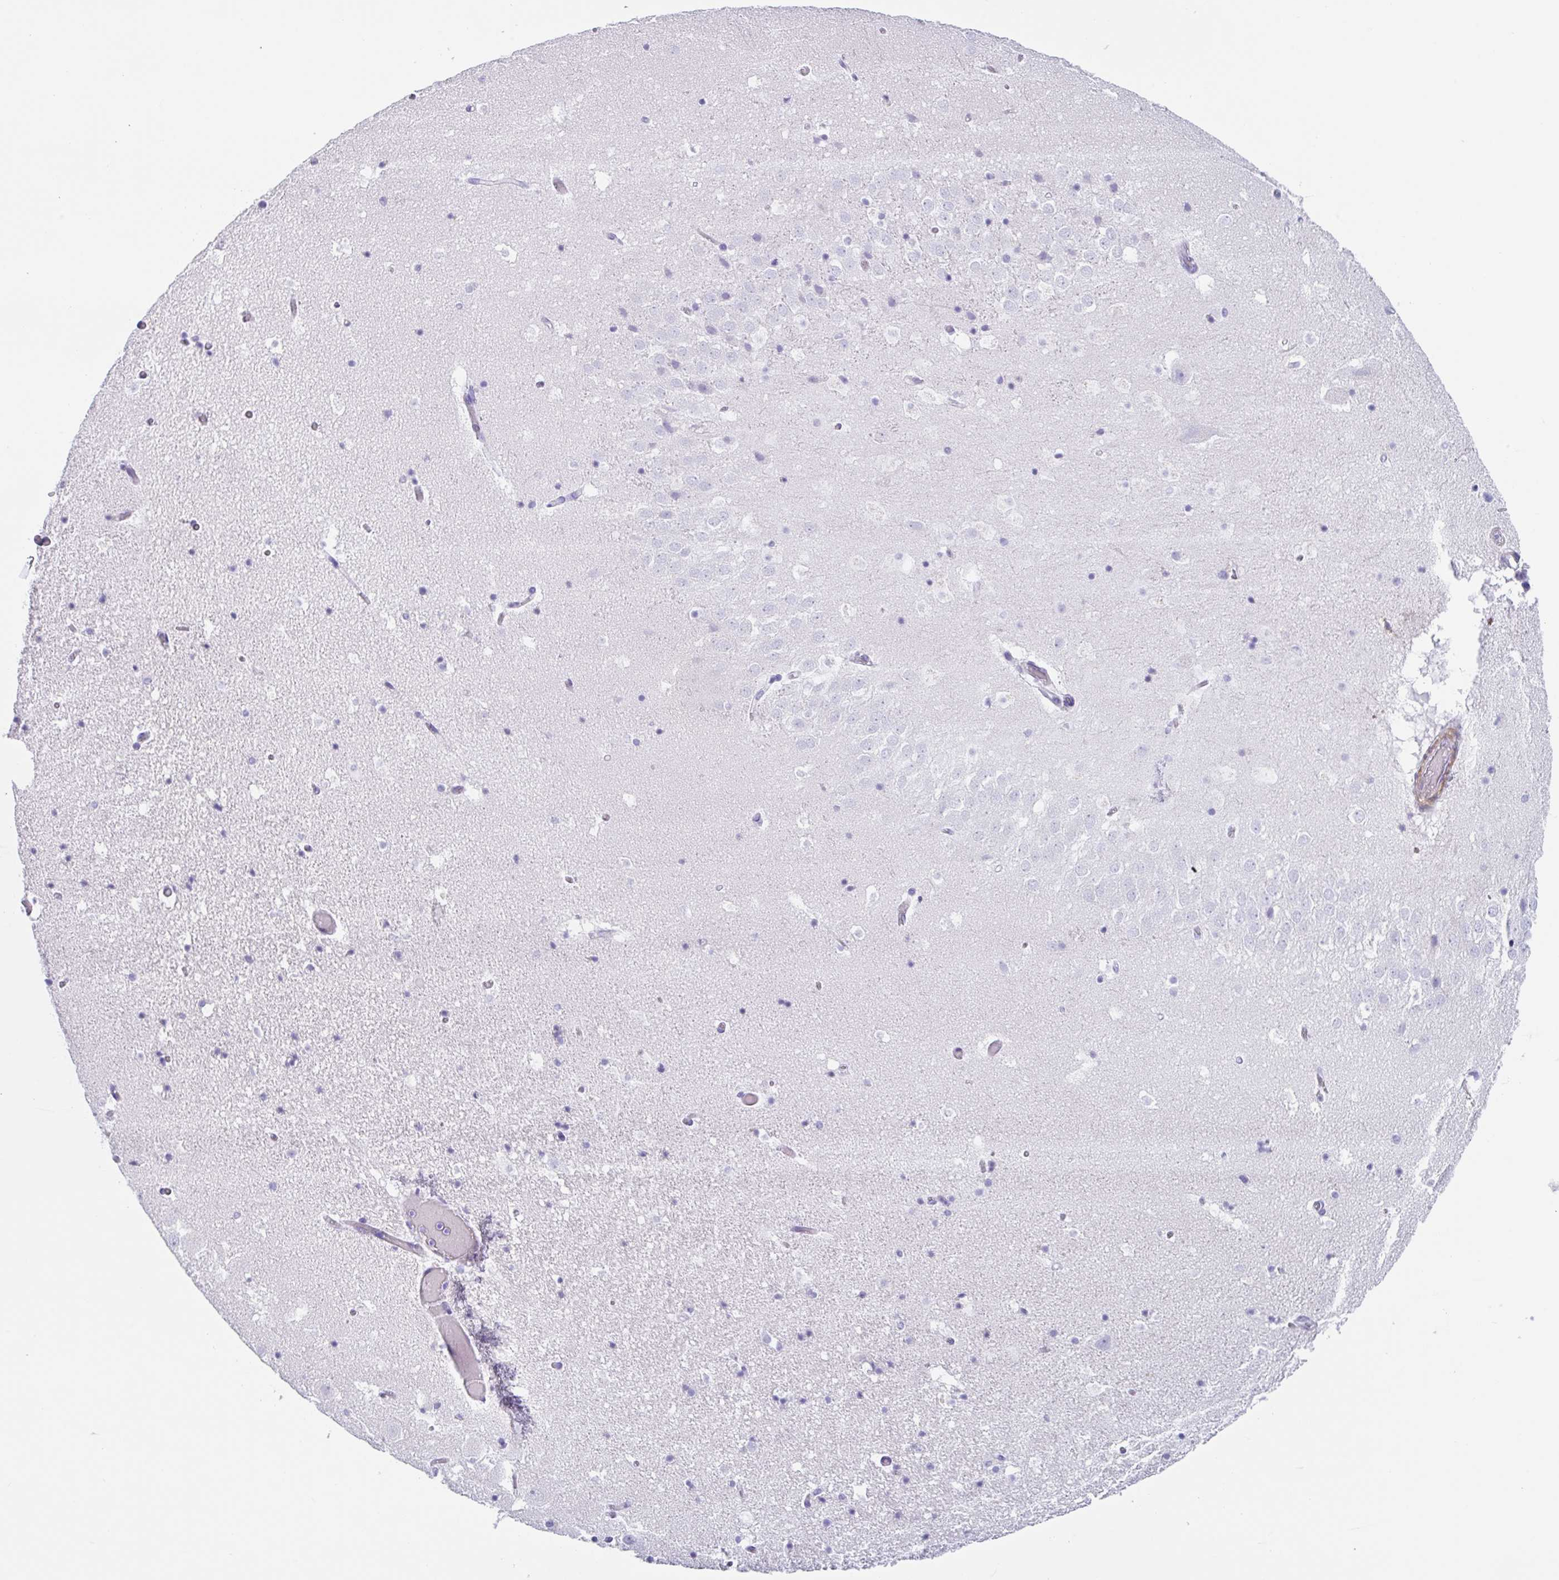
{"staining": {"intensity": "negative", "quantity": "none", "location": "none"}, "tissue": "hippocampus", "cell_type": "Glial cells", "image_type": "normal", "snomed": [{"axis": "morphology", "description": "Normal tissue, NOS"}, {"axis": "topography", "description": "Hippocampus"}], "caption": "Immunohistochemistry (IHC) of normal human hippocampus demonstrates no staining in glial cells.", "gene": "TAS2R41", "patient": {"sex": "female", "age": 42}}